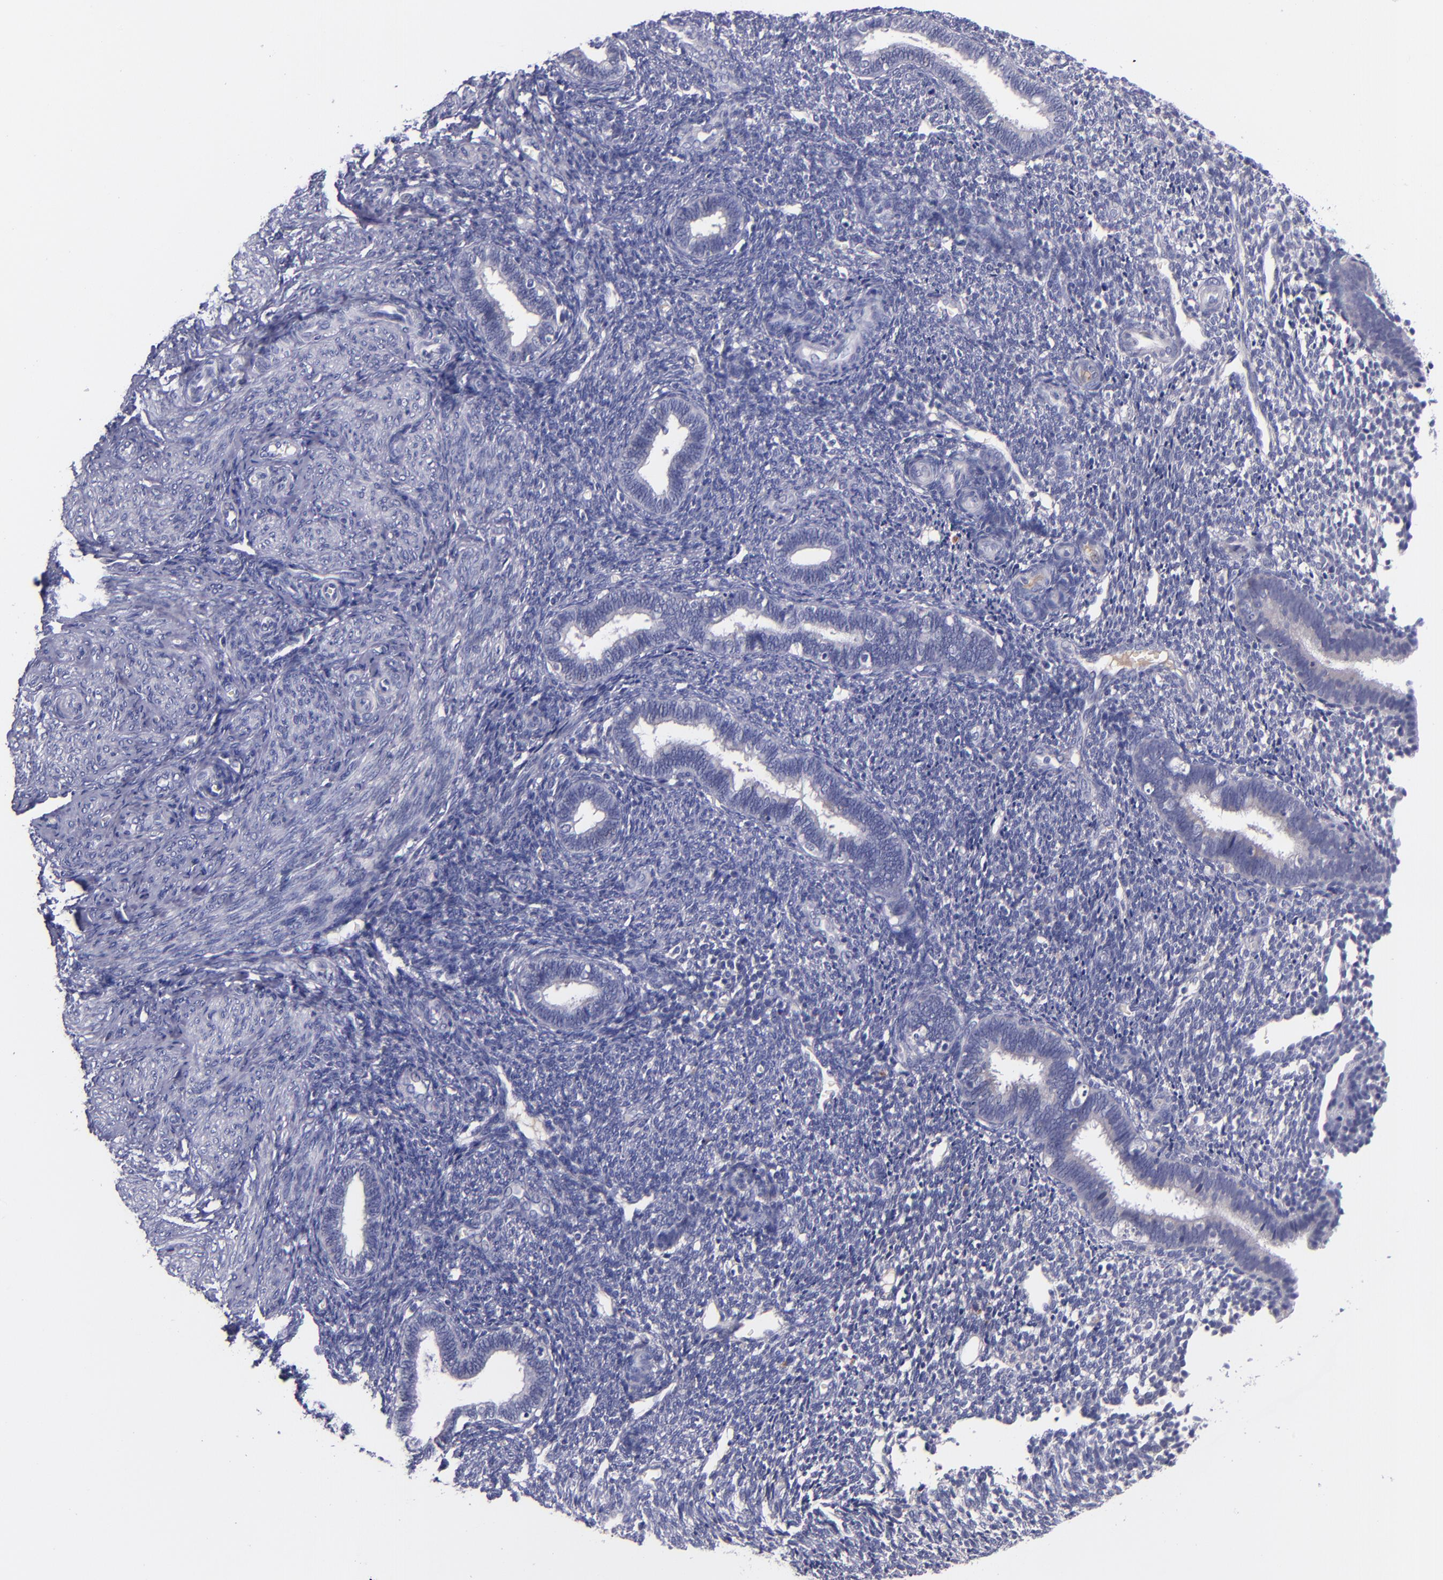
{"staining": {"intensity": "negative", "quantity": "none", "location": "none"}, "tissue": "endometrium", "cell_type": "Cells in endometrial stroma", "image_type": "normal", "snomed": [{"axis": "morphology", "description": "Normal tissue, NOS"}, {"axis": "topography", "description": "Endometrium"}], "caption": "This is an immunohistochemistry (IHC) histopathology image of unremarkable endometrium. There is no staining in cells in endometrial stroma.", "gene": "RBP4", "patient": {"sex": "female", "age": 27}}